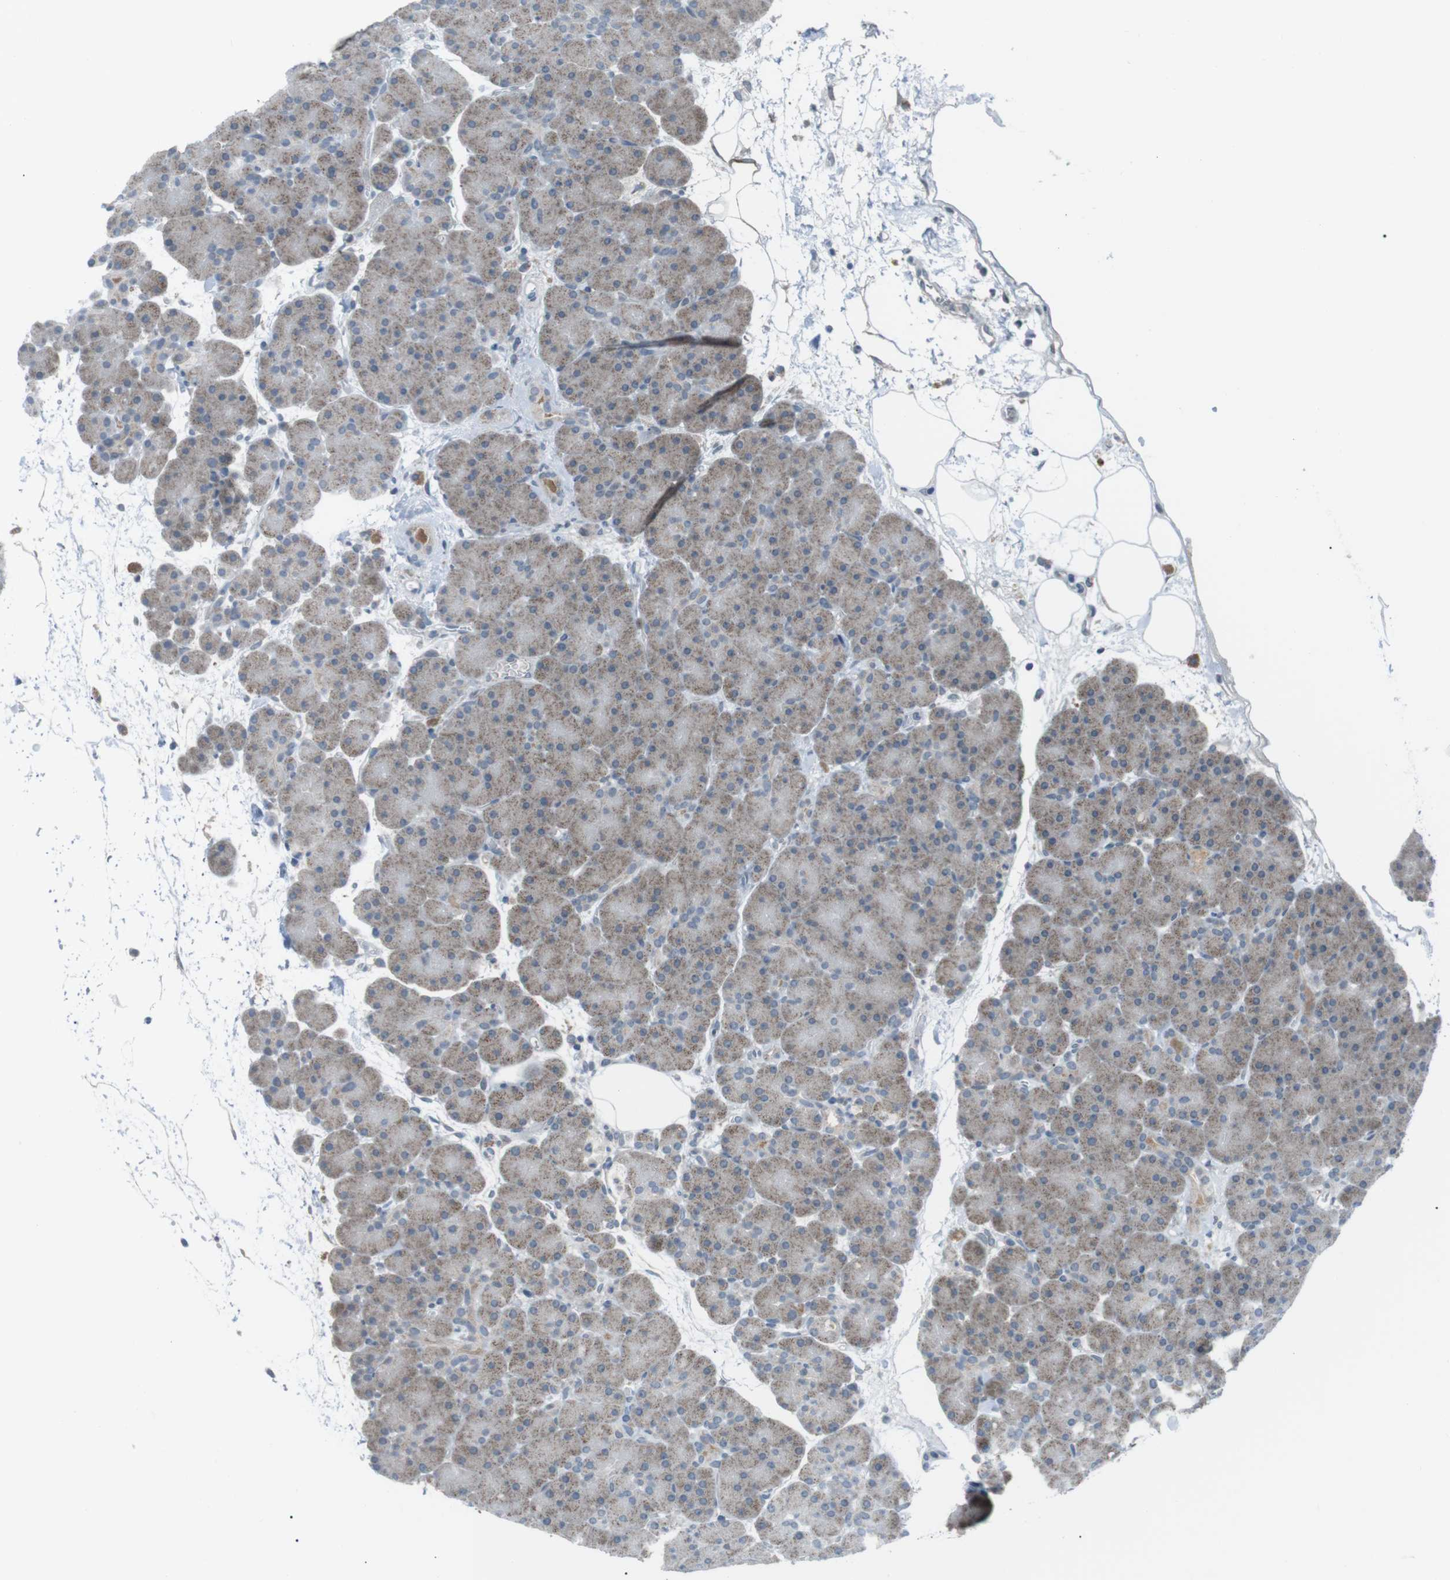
{"staining": {"intensity": "weak", "quantity": ">75%", "location": "cytoplasmic/membranous"}, "tissue": "pancreas", "cell_type": "Exocrine glandular cells", "image_type": "normal", "snomed": [{"axis": "morphology", "description": "Normal tissue, NOS"}, {"axis": "topography", "description": "Pancreas"}], "caption": "A micrograph of pancreas stained for a protein shows weak cytoplasmic/membranous brown staining in exocrine glandular cells. (DAB (3,3'-diaminobenzidine) IHC, brown staining for protein, blue staining for nuclei).", "gene": "FCRLA", "patient": {"sex": "male", "age": 66}}